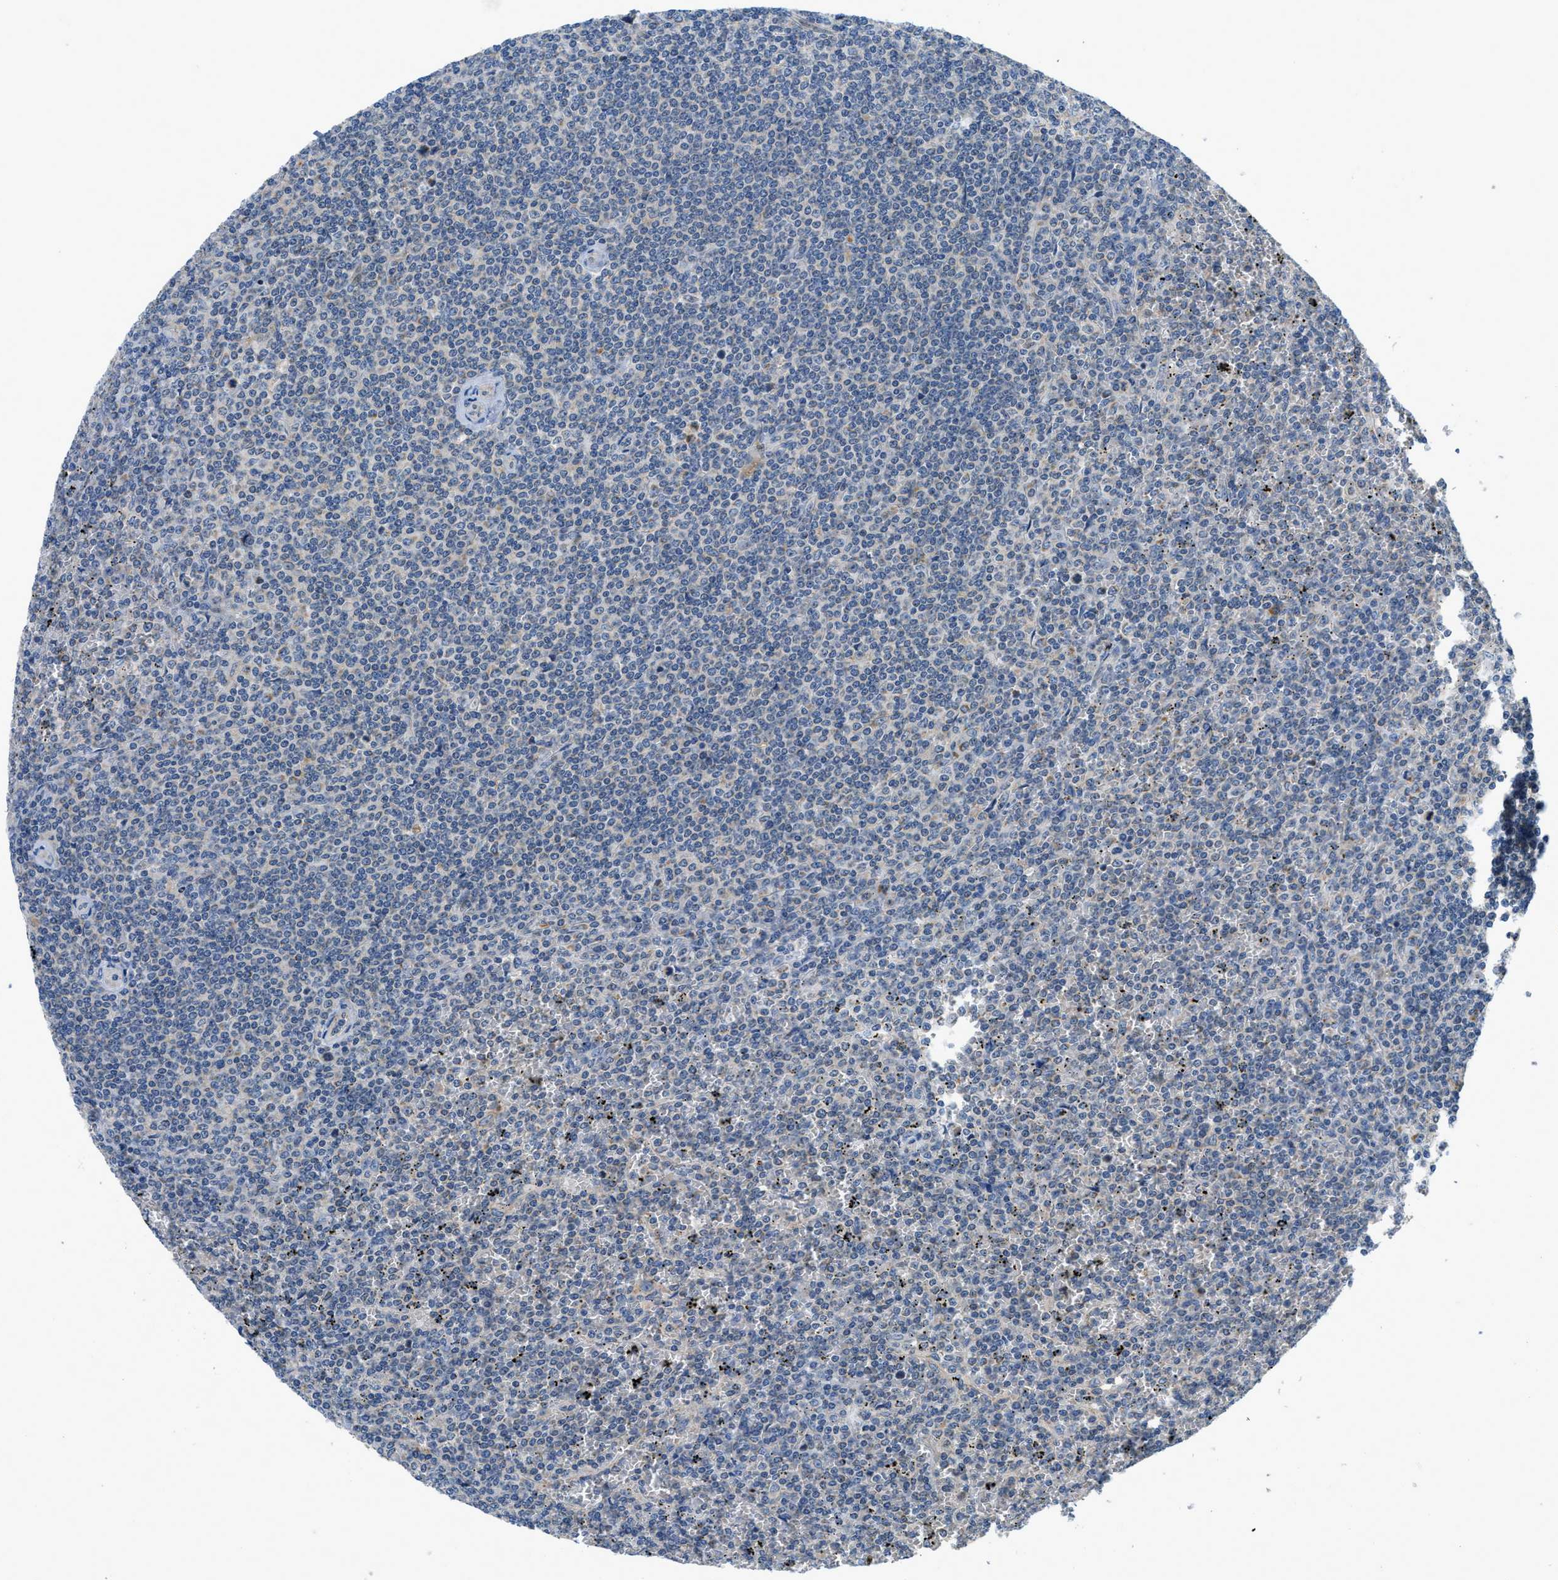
{"staining": {"intensity": "negative", "quantity": "none", "location": "none"}, "tissue": "lymphoma", "cell_type": "Tumor cells", "image_type": "cancer", "snomed": [{"axis": "morphology", "description": "Malignant lymphoma, non-Hodgkin's type, Low grade"}, {"axis": "topography", "description": "Spleen"}], "caption": "DAB (3,3'-diaminobenzidine) immunohistochemical staining of lymphoma shows no significant staining in tumor cells.", "gene": "PNKD", "patient": {"sex": "female", "age": 19}}